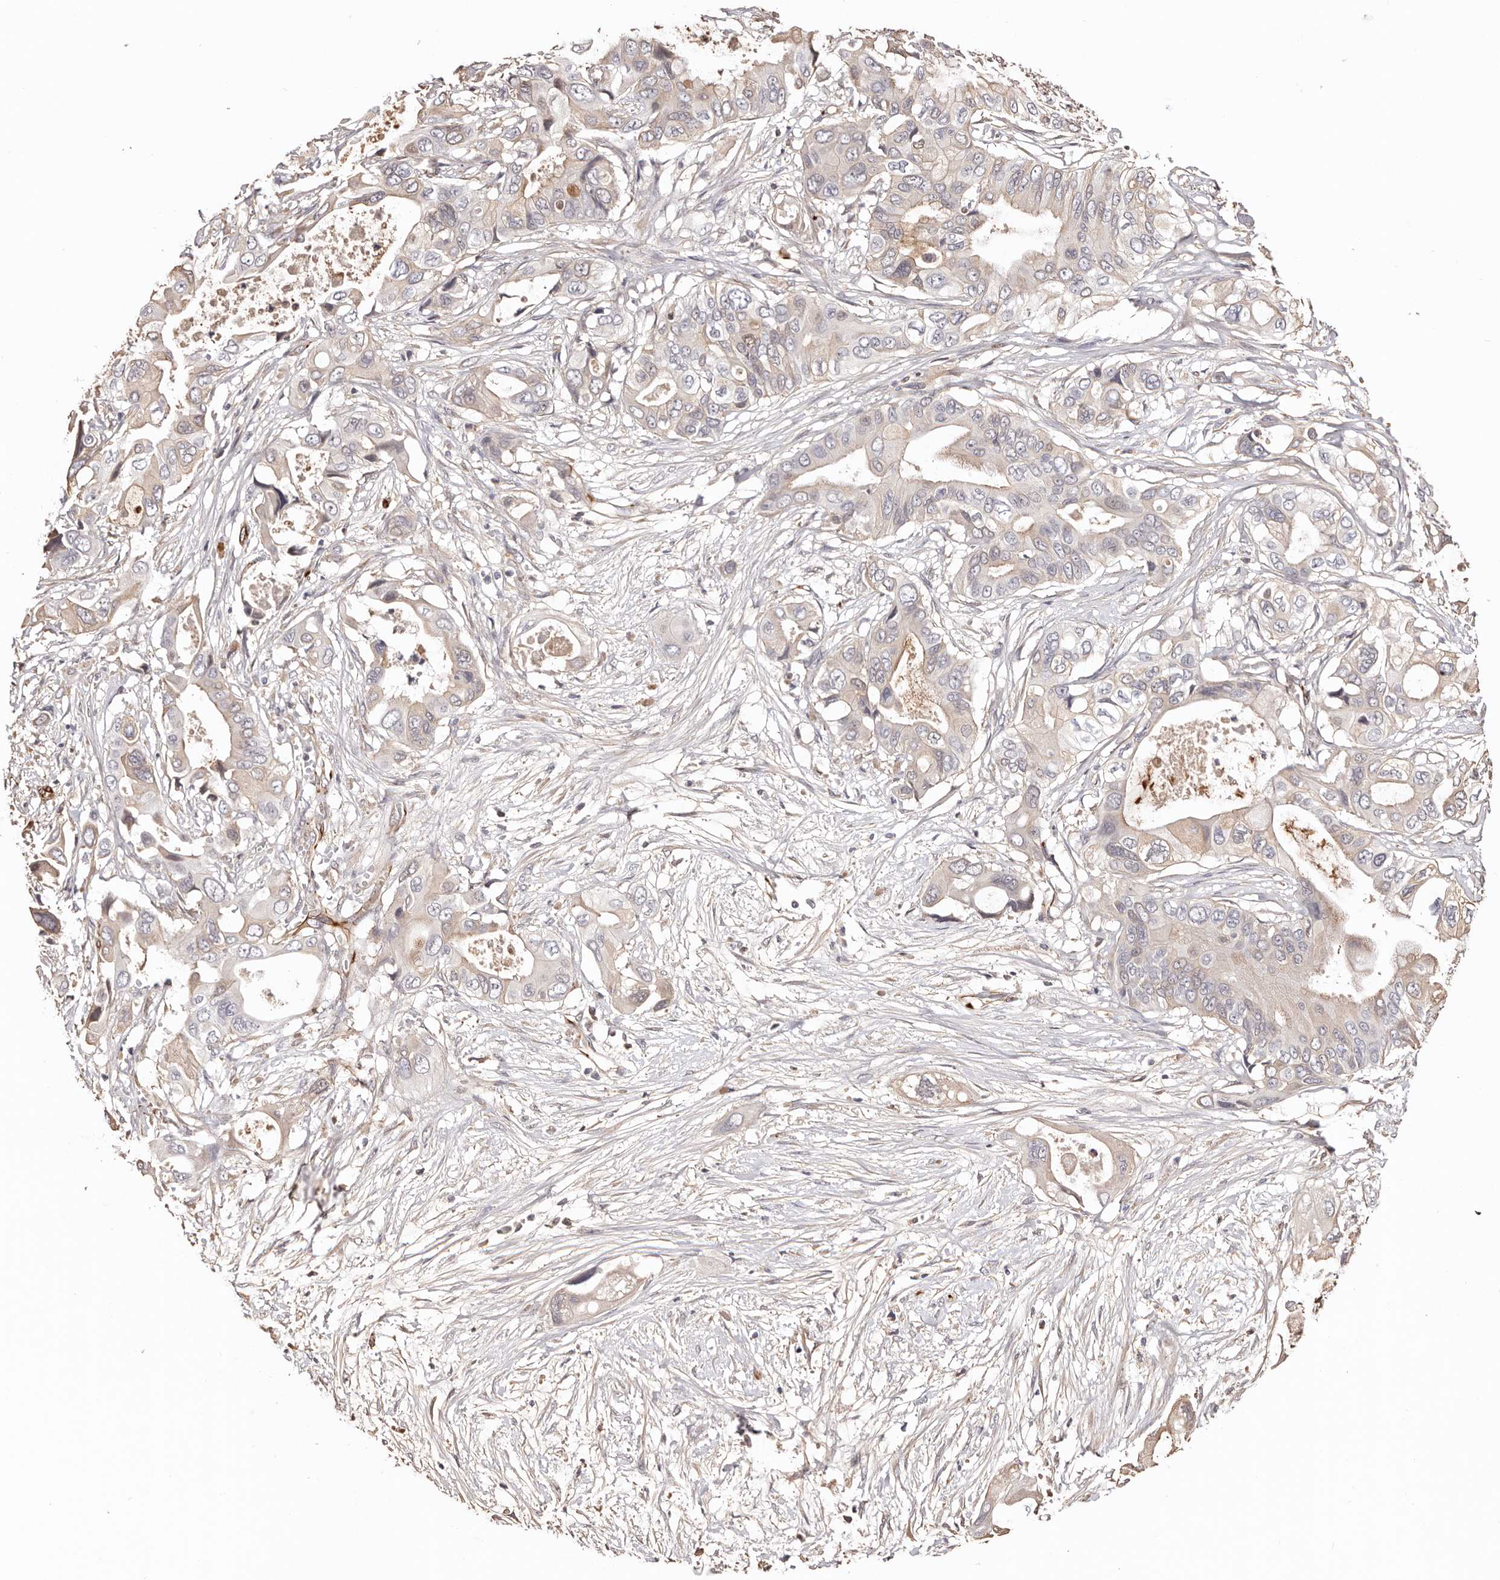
{"staining": {"intensity": "weak", "quantity": "<25%", "location": "cytoplasmic/membranous"}, "tissue": "pancreatic cancer", "cell_type": "Tumor cells", "image_type": "cancer", "snomed": [{"axis": "morphology", "description": "Adenocarcinoma, NOS"}, {"axis": "topography", "description": "Pancreas"}], "caption": "Immunohistochemistry (IHC) micrograph of human pancreatic adenocarcinoma stained for a protein (brown), which reveals no positivity in tumor cells. (DAB IHC with hematoxylin counter stain).", "gene": "ZNF557", "patient": {"sex": "male", "age": 66}}